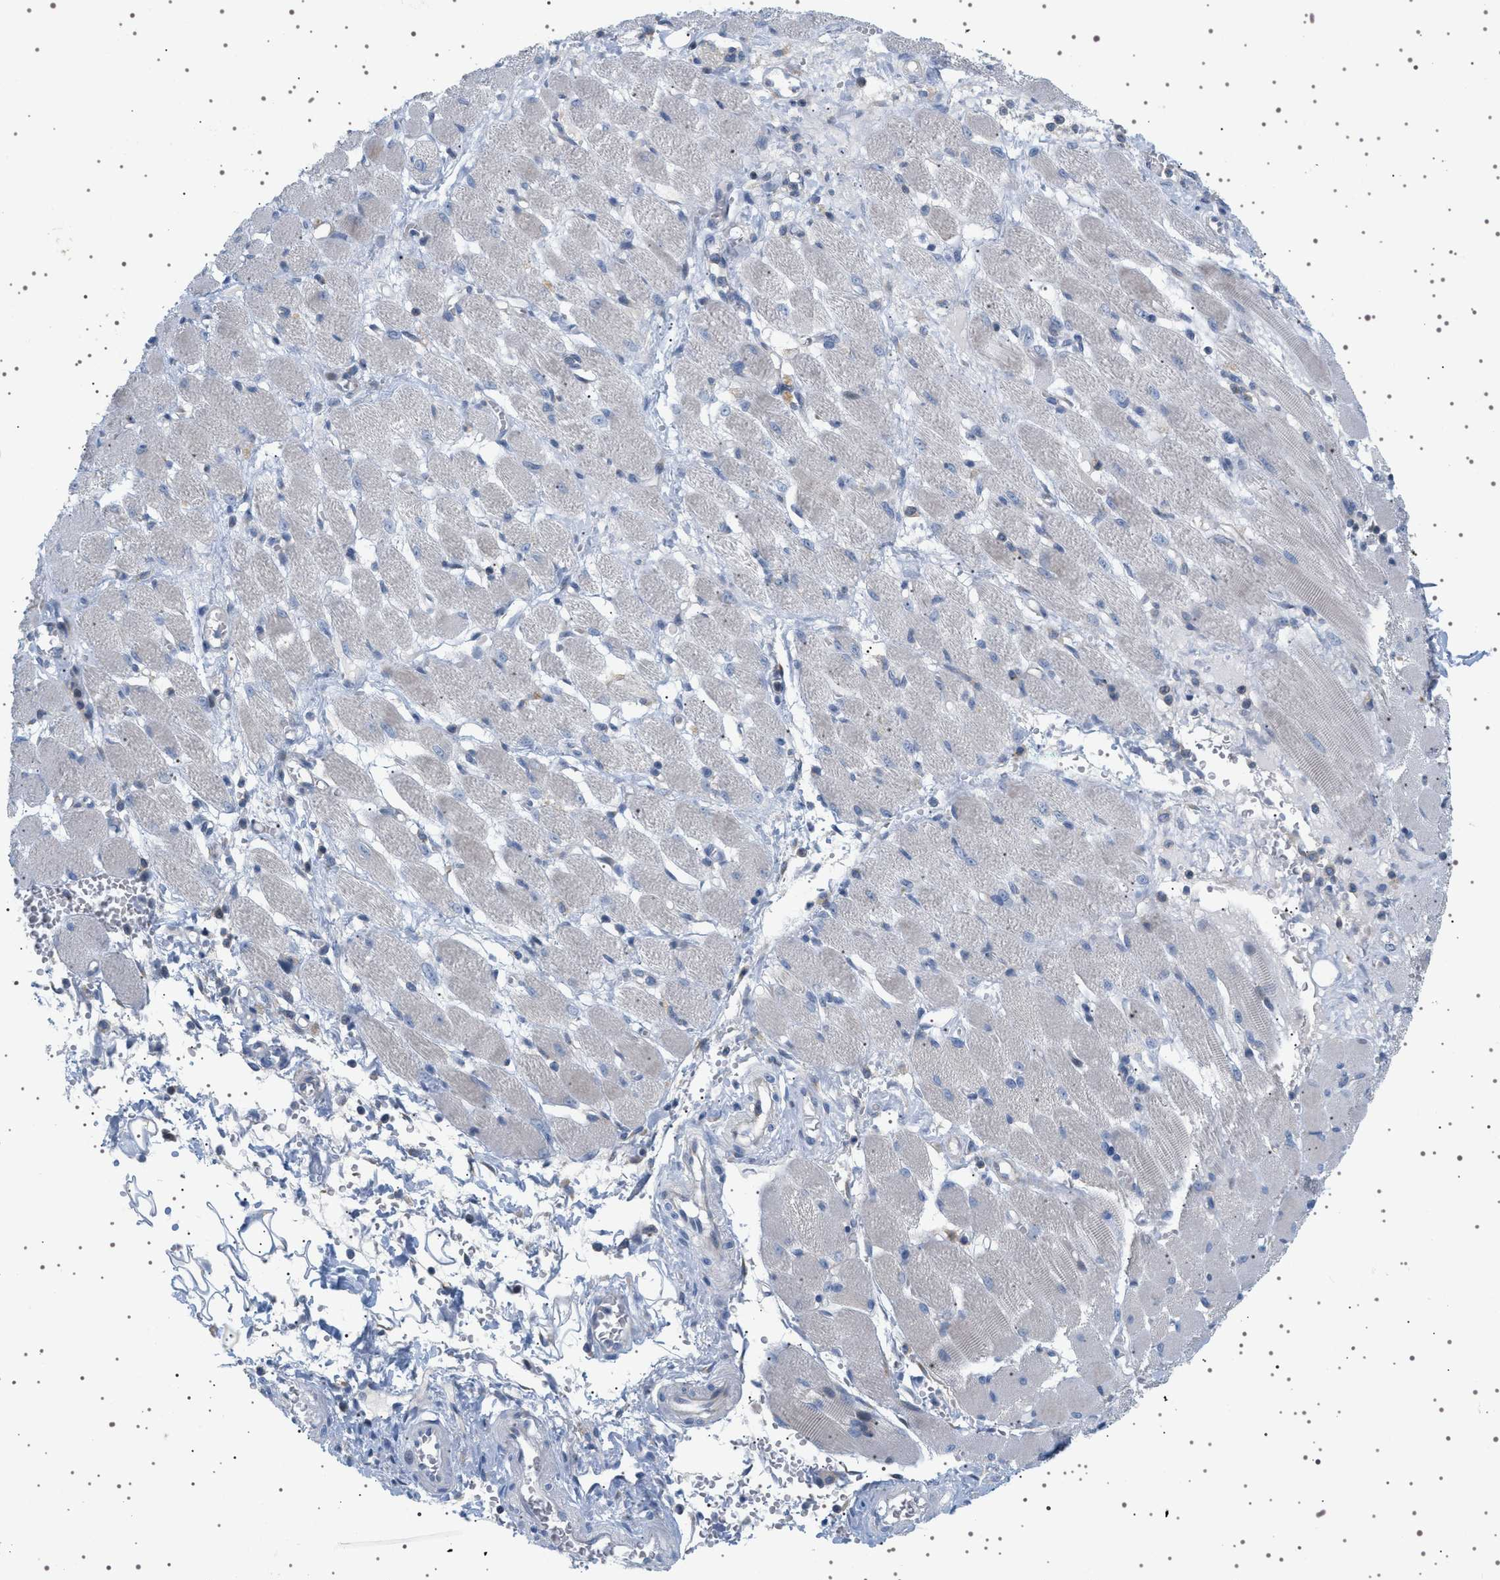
{"staining": {"intensity": "negative", "quantity": "none", "location": "none"}, "tissue": "adipose tissue", "cell_type": "Adipocytes", "image_type": "normal", "snomed": [{"axis": "morphology", "description": "Squamous cell carcinoma, NOS"}, {"axis": "topography", "description": "Oral tissue"}, {"axis": "topography", "description": "Head-Neck"}], "caption": "Immunohistochemistry (IHC) image of normal adipose tissue: human adipose tissue stained with DAB (3,3'-diaminobenzidine) exhibits no significant protein expression in adipocytes.", "gene": "ADCY10", "patient": {"sex": "female", "age": 50}}